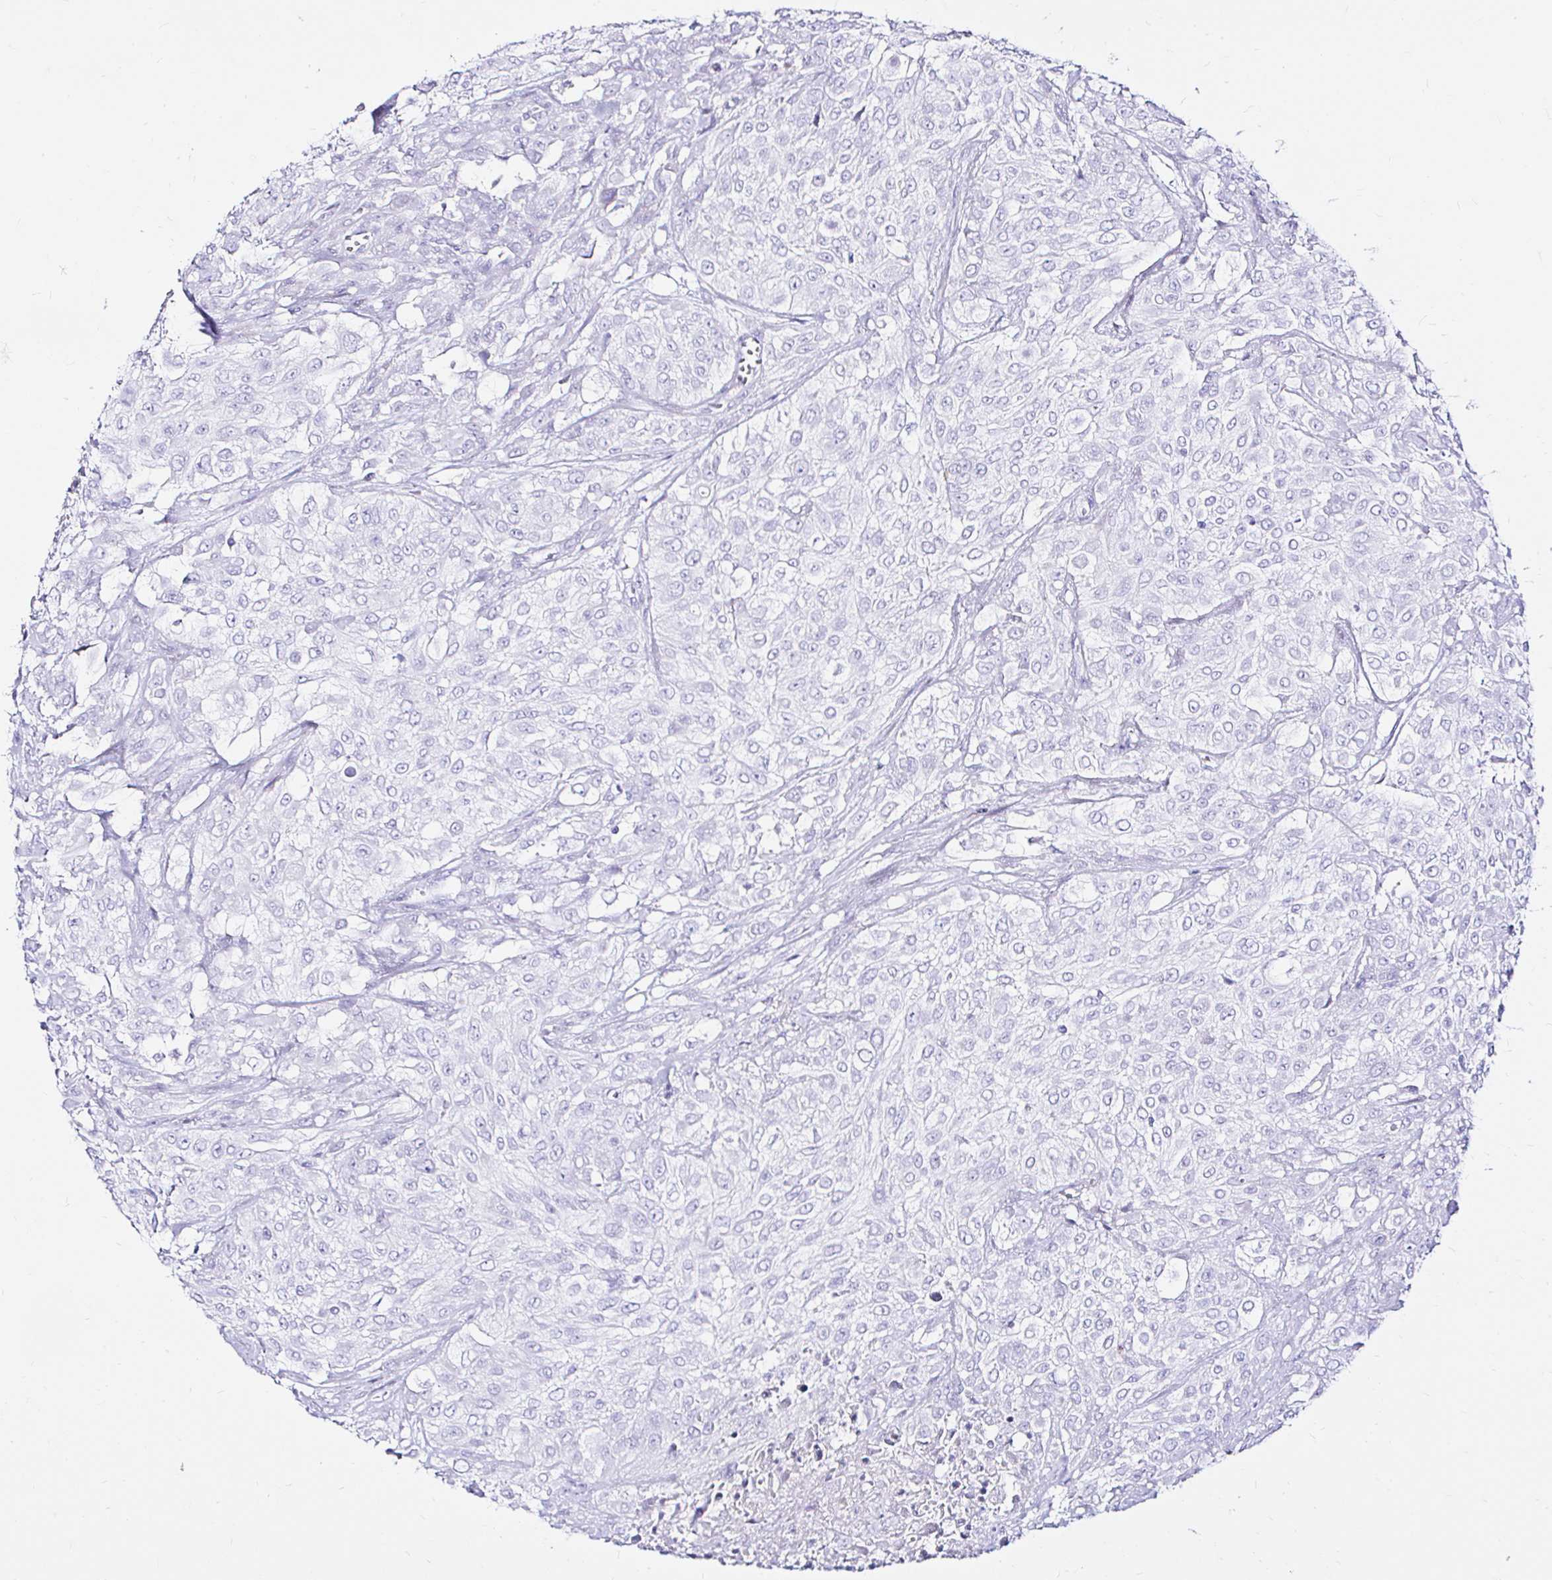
{"staining": {"intensity": "negative", "quantity": "none", "location": "none"}, "tissue": "urothelial cancer", "cell_type": "Tumor cells", "image_type": "cancer", "snomed": [{"axis": "morphology", "description": "Urothelial carcinoma, High grade"}, {"axis": "topography", "description": "Urinary bladder"}], "caption": "This histopathology image is of urothelial cancer stained with IHC to label a protein in brown with the nuclei are counter-stained blue. There is no positivity in tumor cells. (Brightfield microscopy of DAB immunohistochemistry (IHC) at high magnification).", "gene": "ZNF432", "patient": {"sex": "male", "age": 57}}